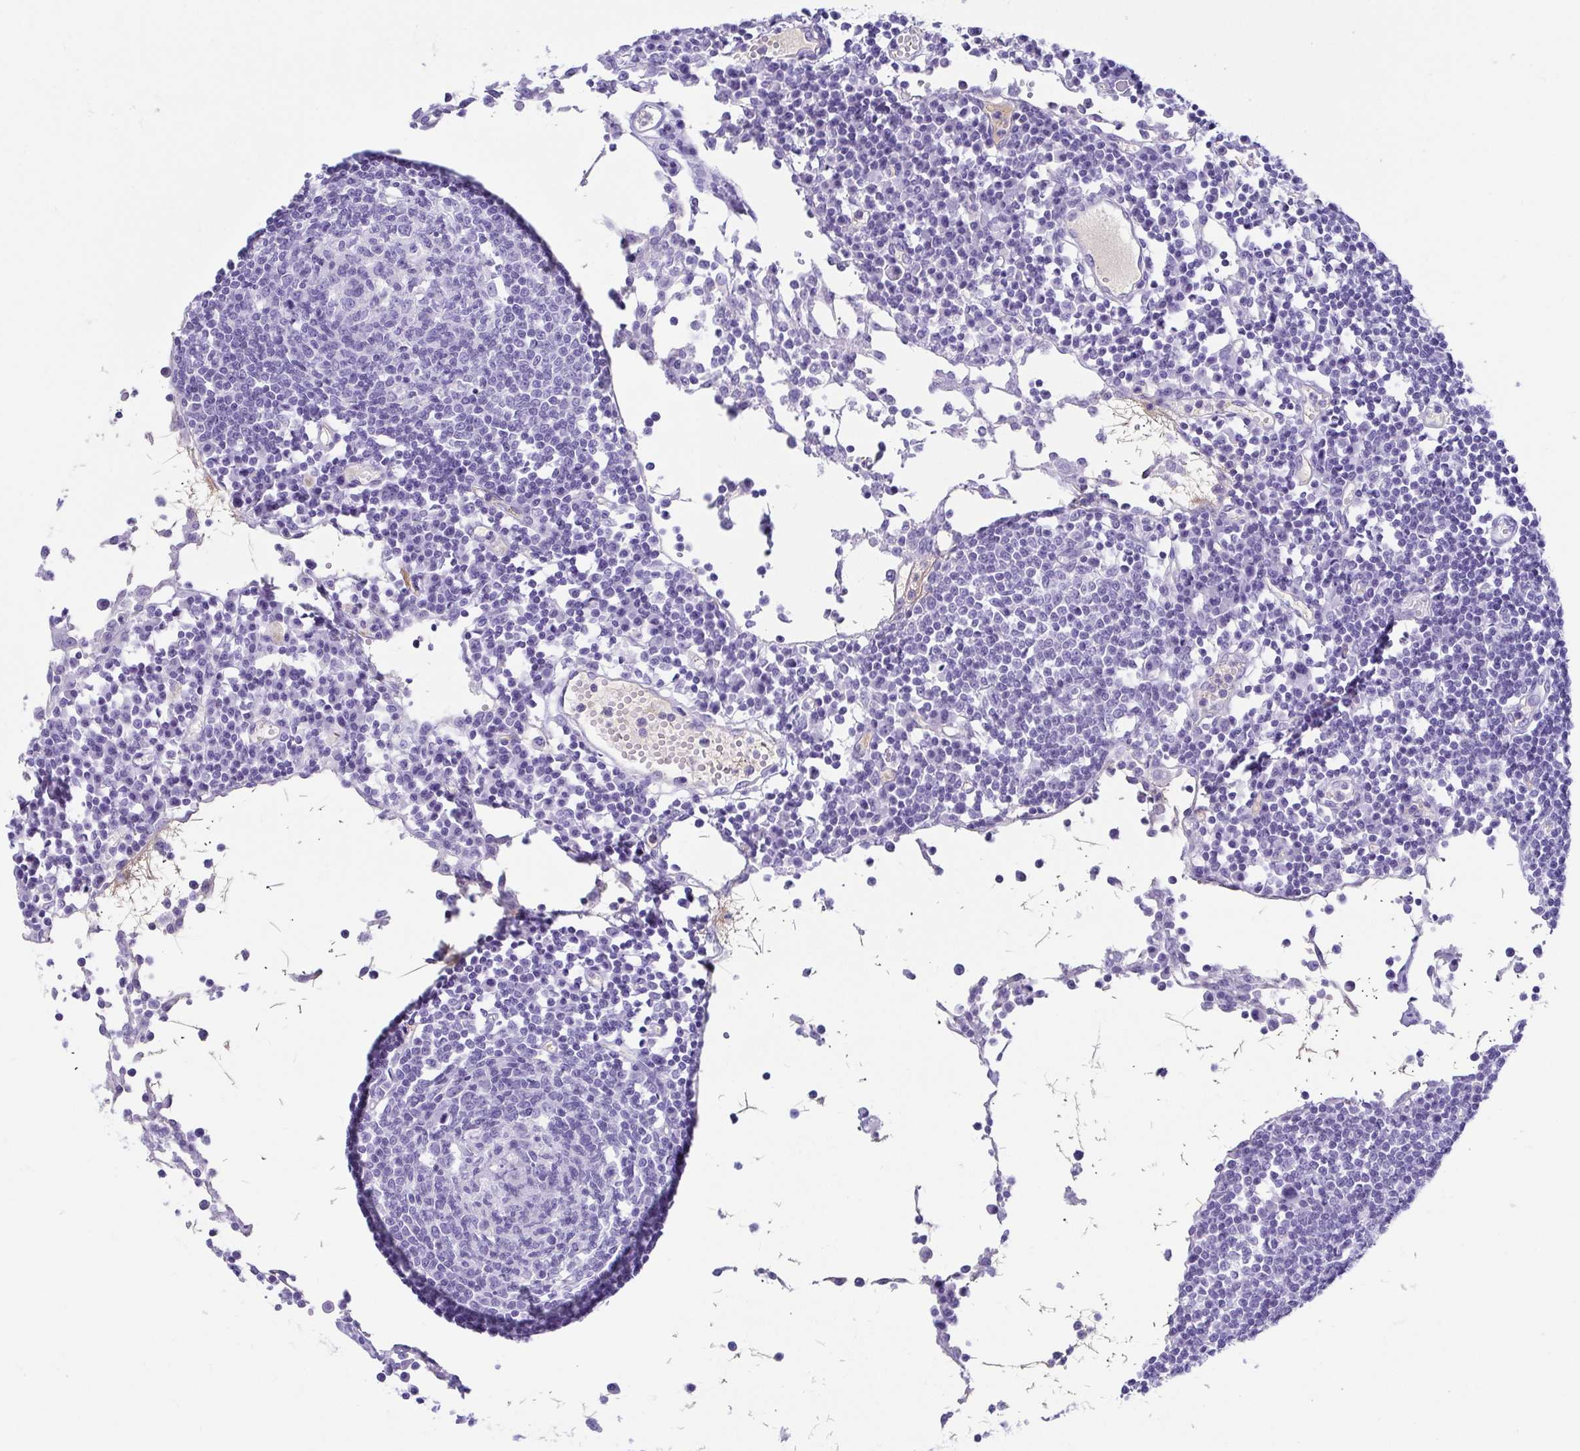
{"staining": {"intensity": "negative", "quantity": "none", "location": "none"}, "tissue": "lymph node", "cell_type": "Germinal center cells", "image_type": "normal", "snomed": [{"axis": "morphology", "description": "Normal tissue, NOS"}, {"axis": "topography", "description": "Lymph node"}], "caption": "IHC of unremarkable lymph node exhibits no positivity in germinal center cells.", "gene": "GKN1", "patient": {"sex": "female", "age": 78}}